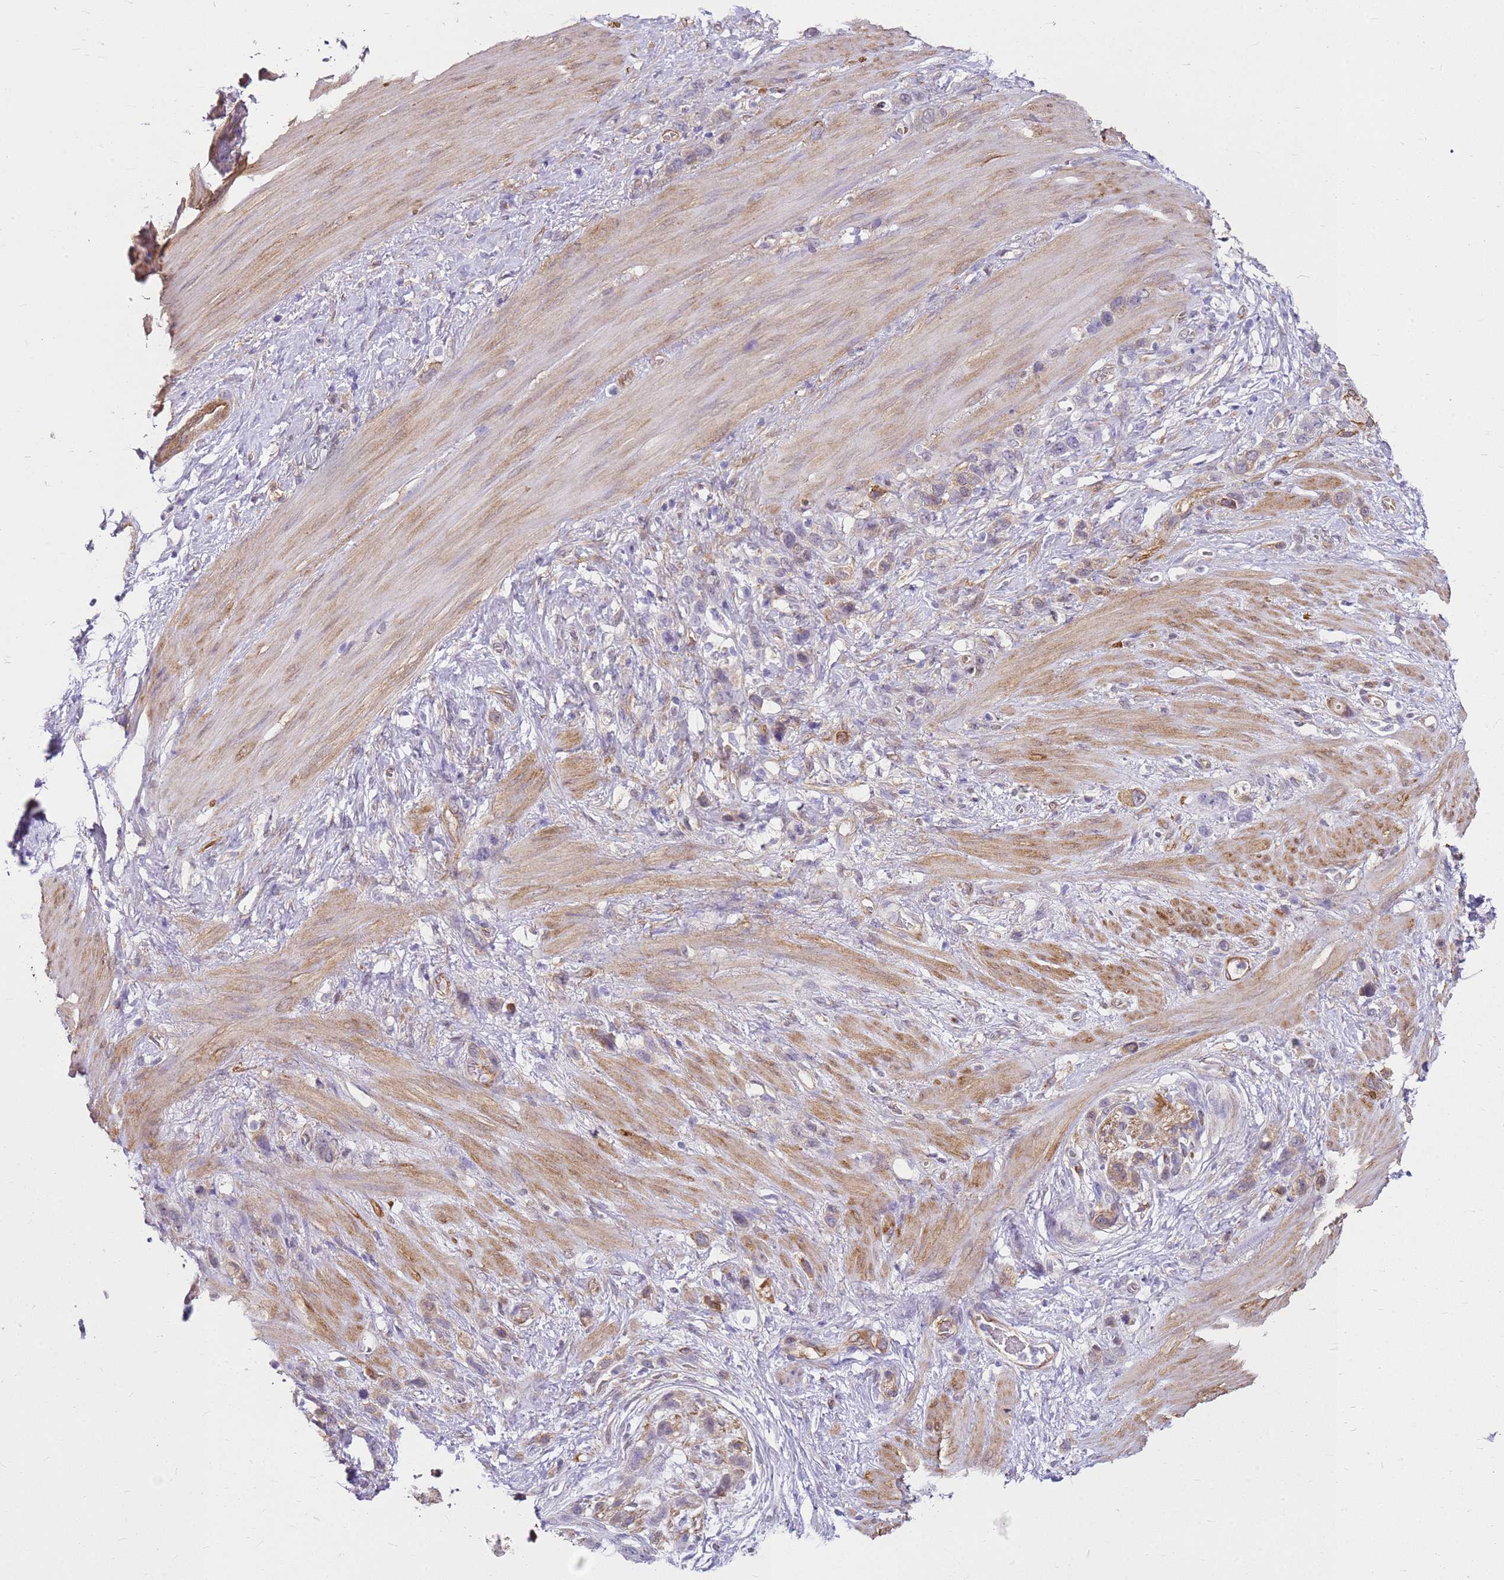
{"staining": {"intensity": "negative", "quantity": "none", "location": "none"}, "tissue": "stomach cancer", "cell_type": "Tumor cells", "image_type": "cancer", "snomed": [{"axis": "morphology", "description": "Adenocarcinoma, NOS"}, {"axis": "morphology", "description": "Adenocarcinoma, High grade"}, {"axis": "topography", "description": "Stomach, upper"}, {"axis": "topography", "description": "Stomach, lower"}], "caption": "IHC image of human adenocarcinoma (high-grade) (stomach) stained for a protein (brown), which demonstrates no expression in tumor cells. (DAB immunohistochemistry with hematoxylin counter stain).", "gene": "HSPB1", "patient": {"sex": "female", "age": 65}}